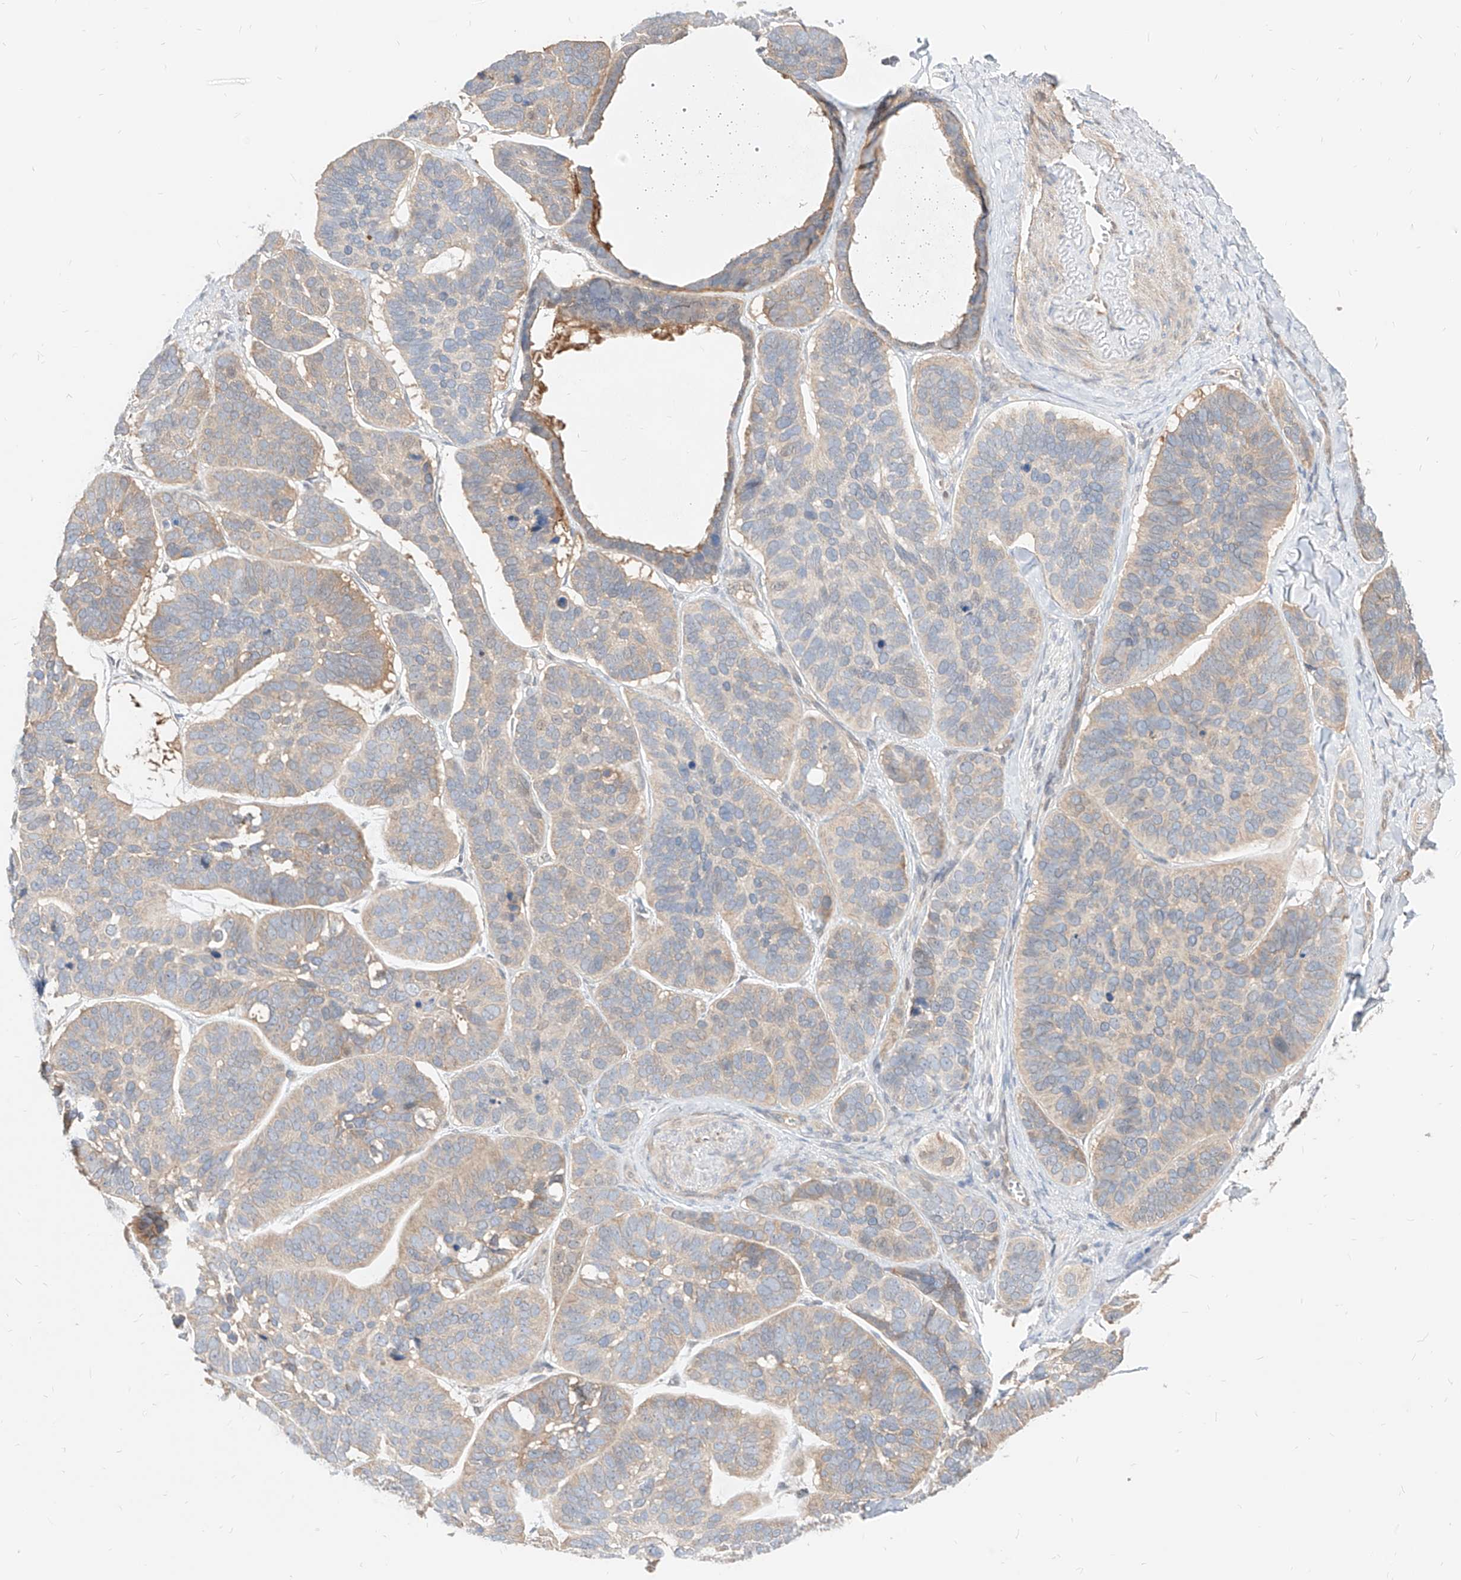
{"staining": {"intensity": "weak", "quantity": "<25%", "location": "cytoplasmic/membranous"}, "tissue": "skin cancer", "cell_type": "Tumor cells", "image_type": "cancer", "snomed": [{"axis": "morphology", "description": "Basal cell carcinoma"}, {"axis": "topography", "description": "Skin"}], "caption": "Immunohistochemical staining of human skin cancer (basal cell carcinoma) exhibits no significant positivity in tumor cells. (Immunohistochemistry, brightfield microscopy, high magnification).", "gene": "TSNAX", "patient": {"sex": "male", "age": 62}}